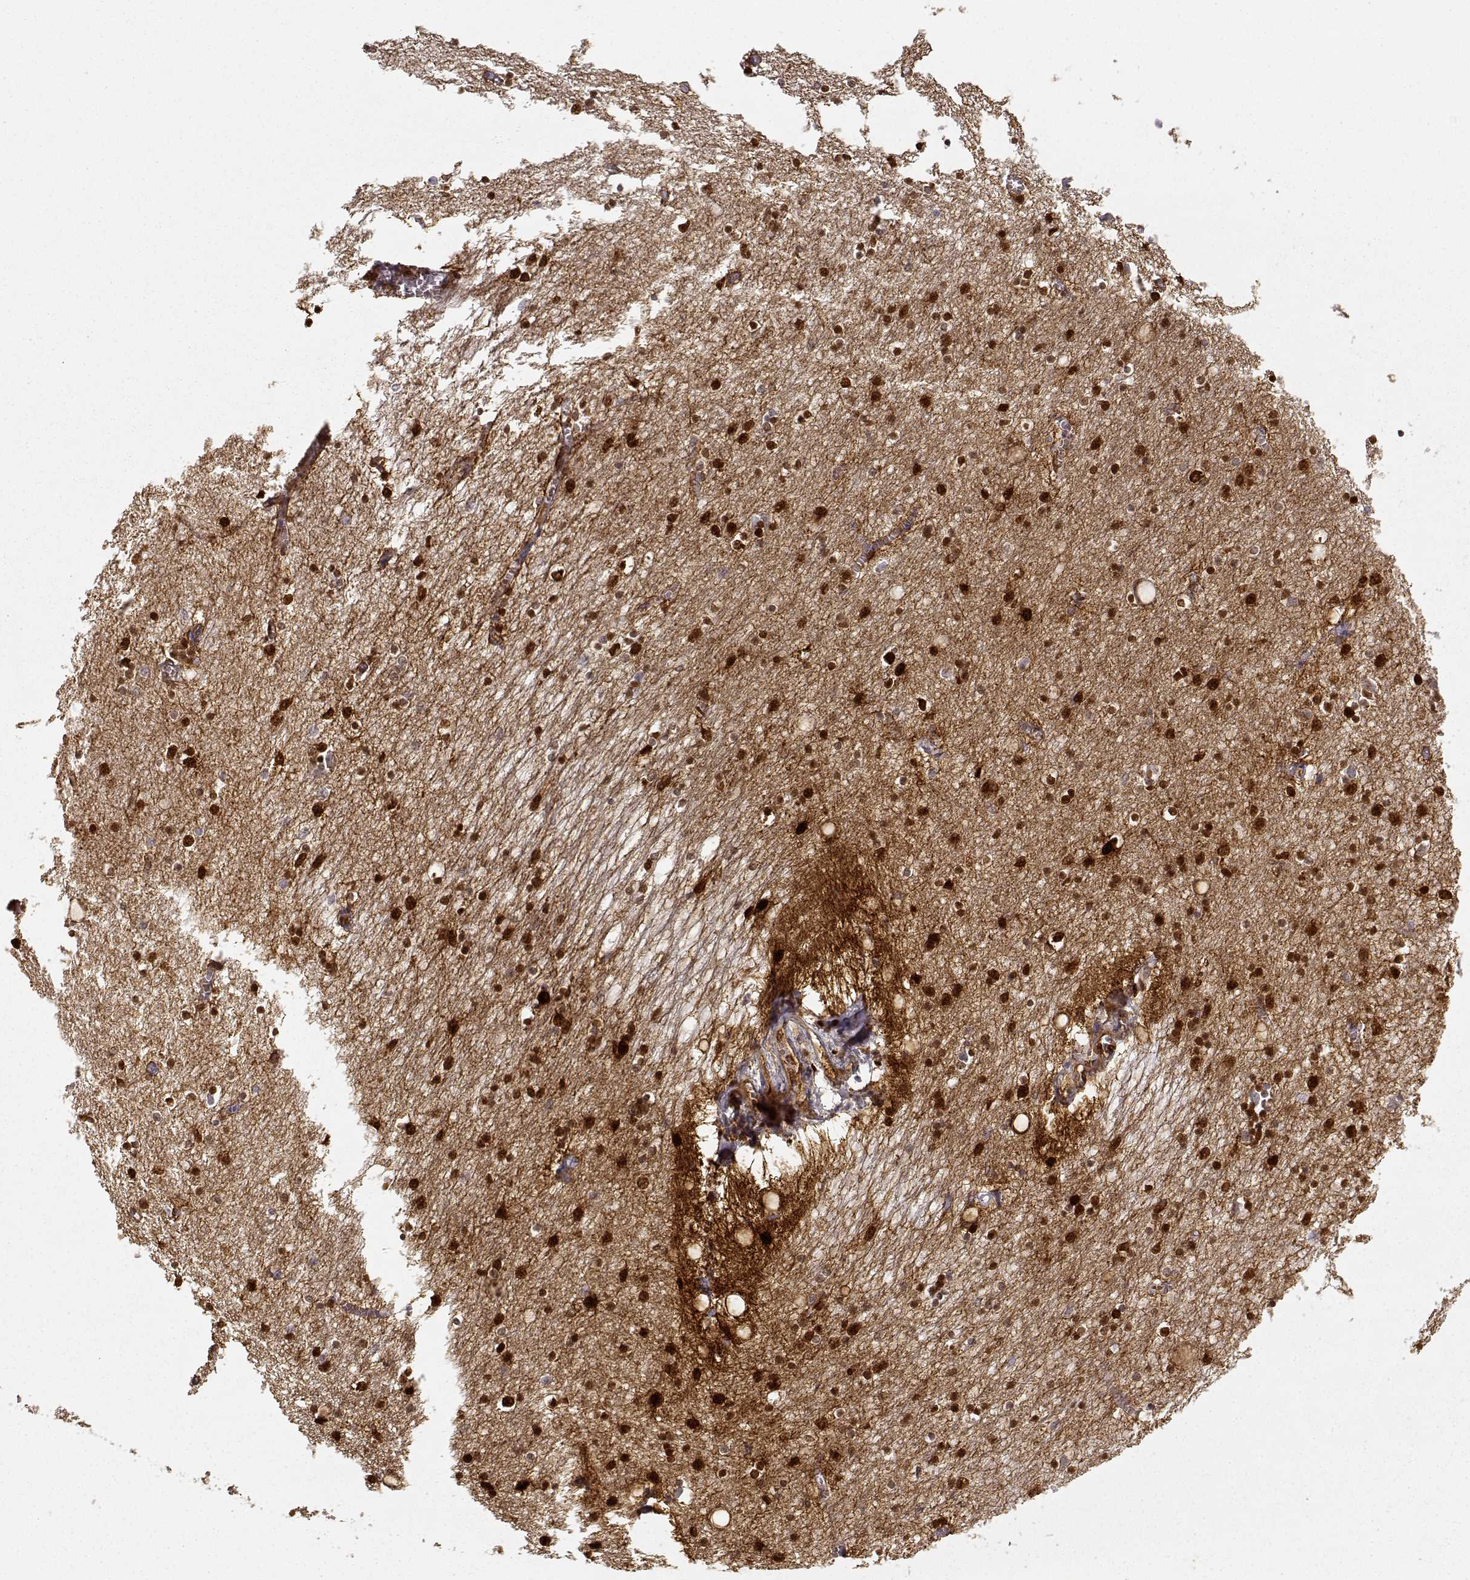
{"staining": {"intensity": "strong", "quantity": ">75%", "location": "nuclear"}, "tissue": "hippocampus", "cell_type": "Glial cells", "image_type": "normal", "snomed": [{"axis": "morphology", "description": "Normal tissue, NOS"}, {"axis": "topography", "description": "Lateral ventricle wall"}, {"axis": "topography", "description": "Hippocampus"}], "caption": "This is an image of immunohistochemistry staining of normal hippocampus, which shows strong positivity in the nuclear of glial cells.", "gene": "S100B", "patient": {"sex": "female", "age": 63}}